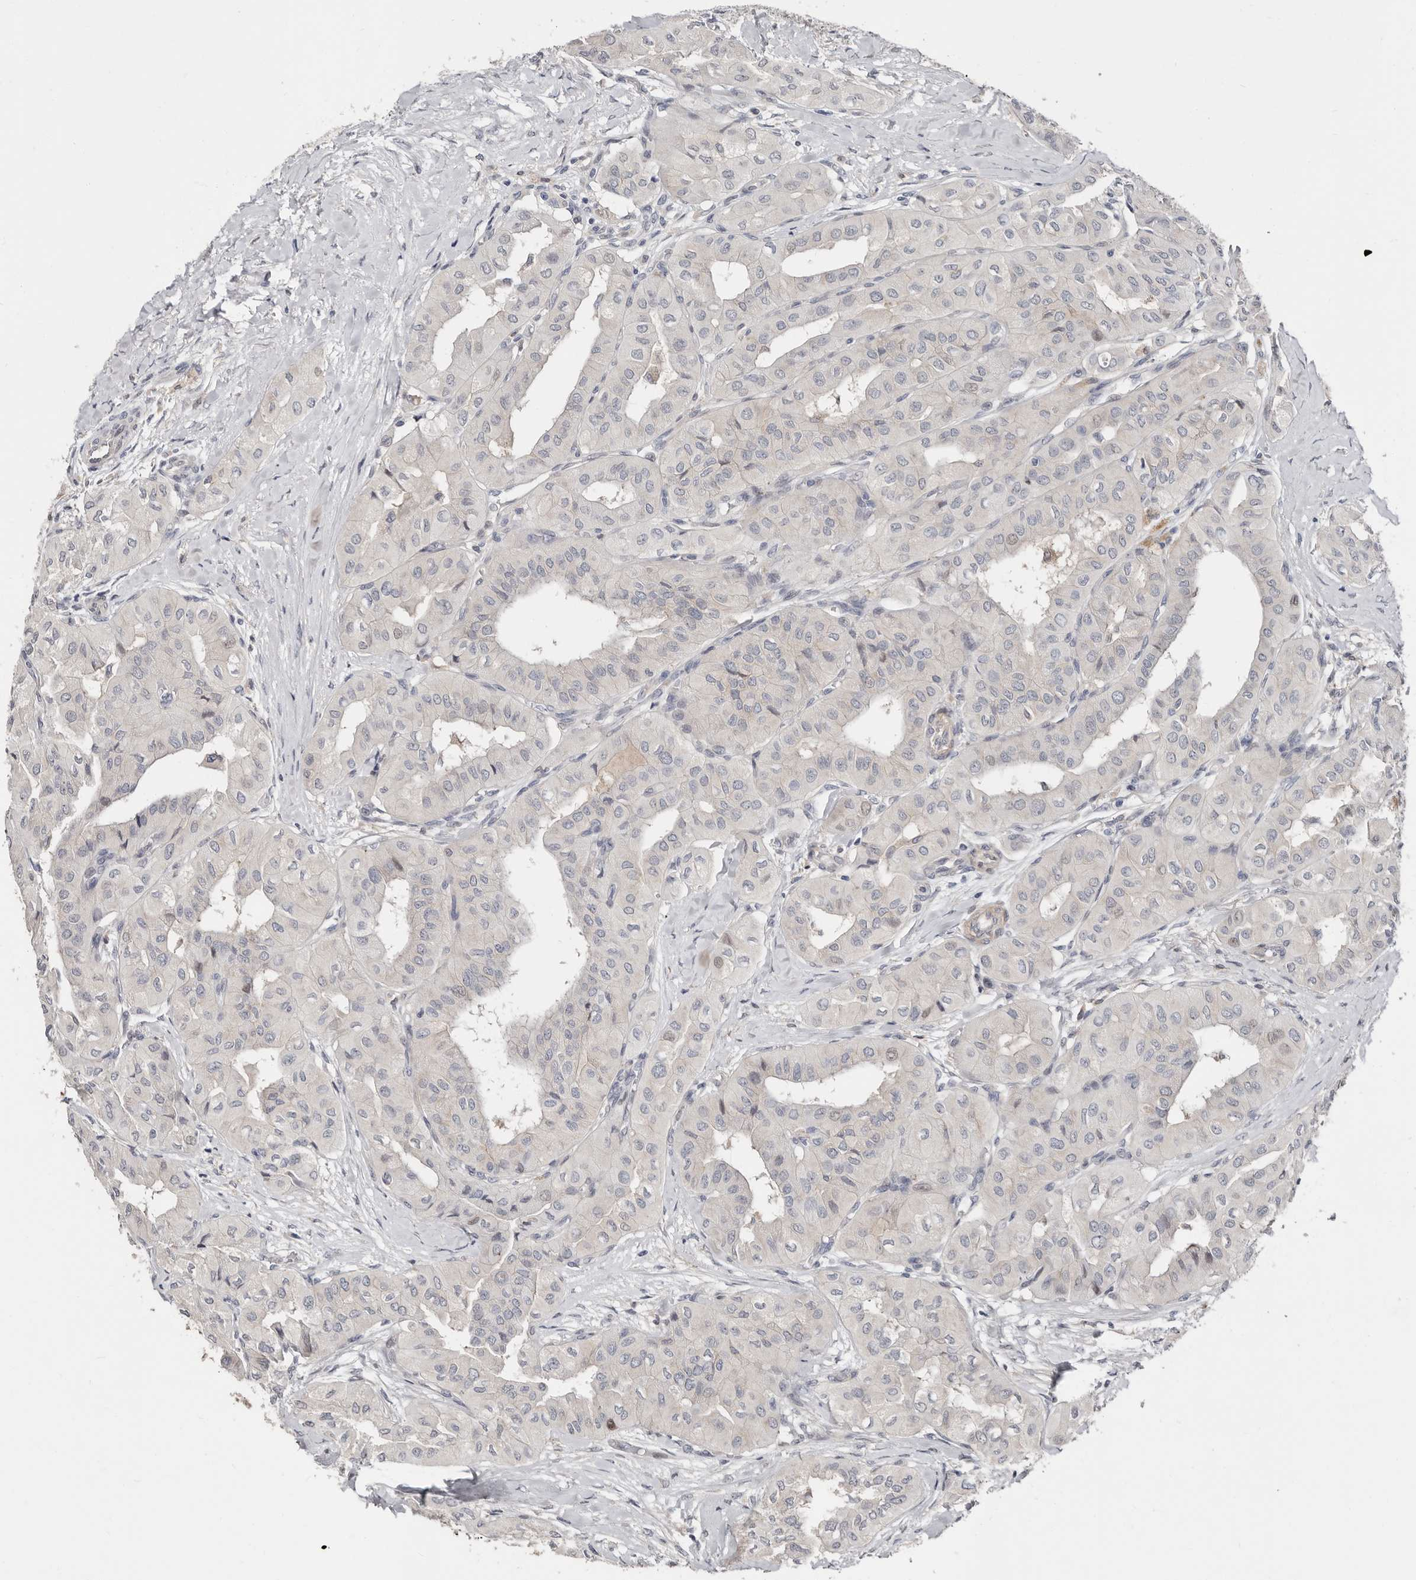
{"staining": {"intensity": "negative", "quantity": "none", "location": "none"}, "tissue": "thyroid cancer", "cell_type": "Tumor cells", "image_type": "cancer", "snomed": [{"axis": "morphology", "description": "Papillary adenocarcinoma, NOS"}, {"axis": "topography", "description": "Thyroid gland"}], "caption": "Image shows no significant protein positivity in tumor cells of papillary adenocarcinoma (thyroid).", "gene": "ASRGL1", "patient": {"sex": "female", "age": 59}}